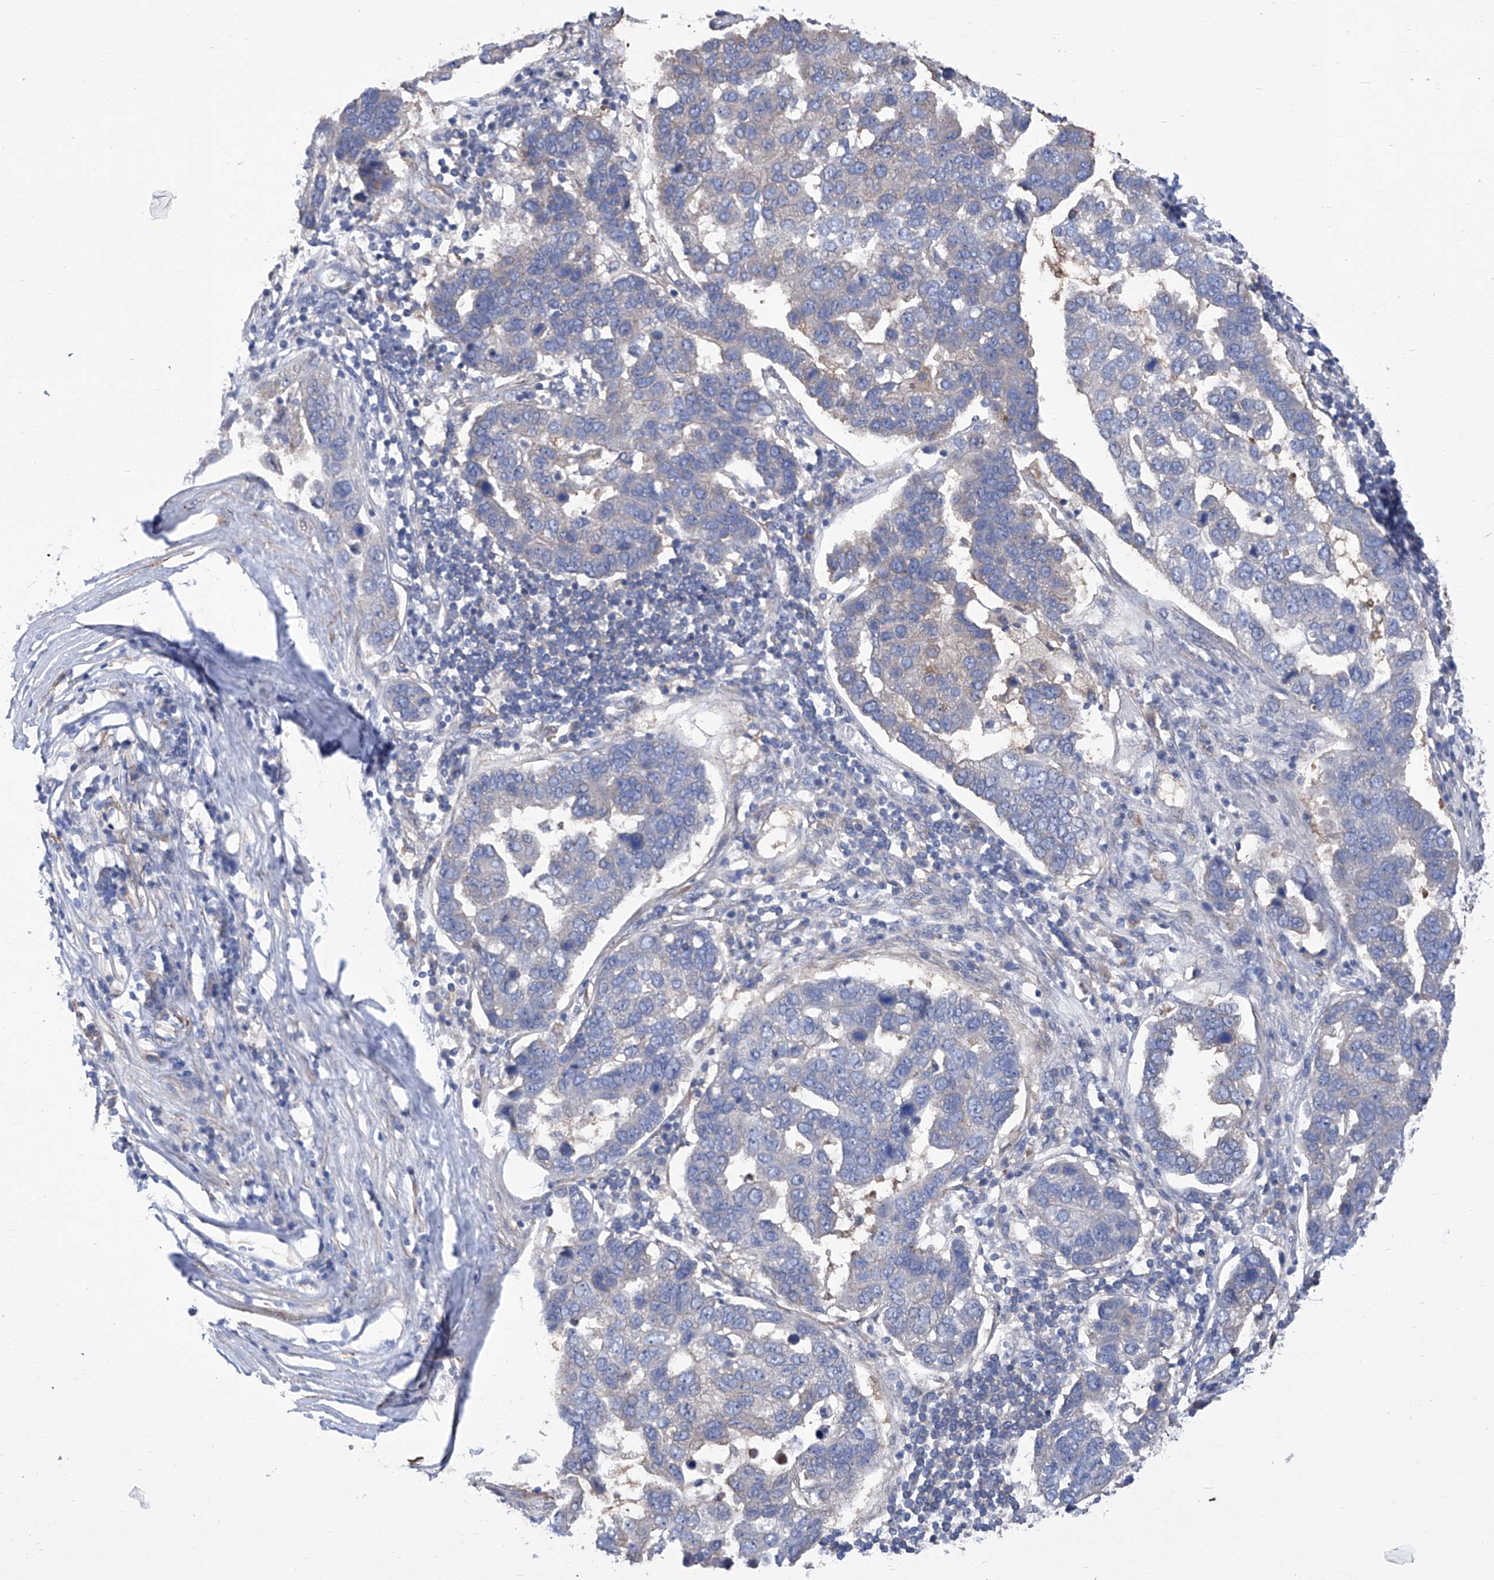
{"staining": {"intensity": "negative", "quantity": "none", "location": "none"}, "tissue": "pancreatic cancer", "cell_type": "Tumor cells", "image_type": "cancer", "snomed": [{"axis": "morphology", "description": "Adenocarcinoma, NOS"}, {"axis": "topography", "description": "Pancreas"}], "caption": "An immunohistochemistry photomicrograph of adenocarcinoma (pancreatic) is shown. There is no staining in tumor cells of adenocarcinoma (pancreatic).", "gene": "SMS", "patient": {"sex": "female", "age": 61}}